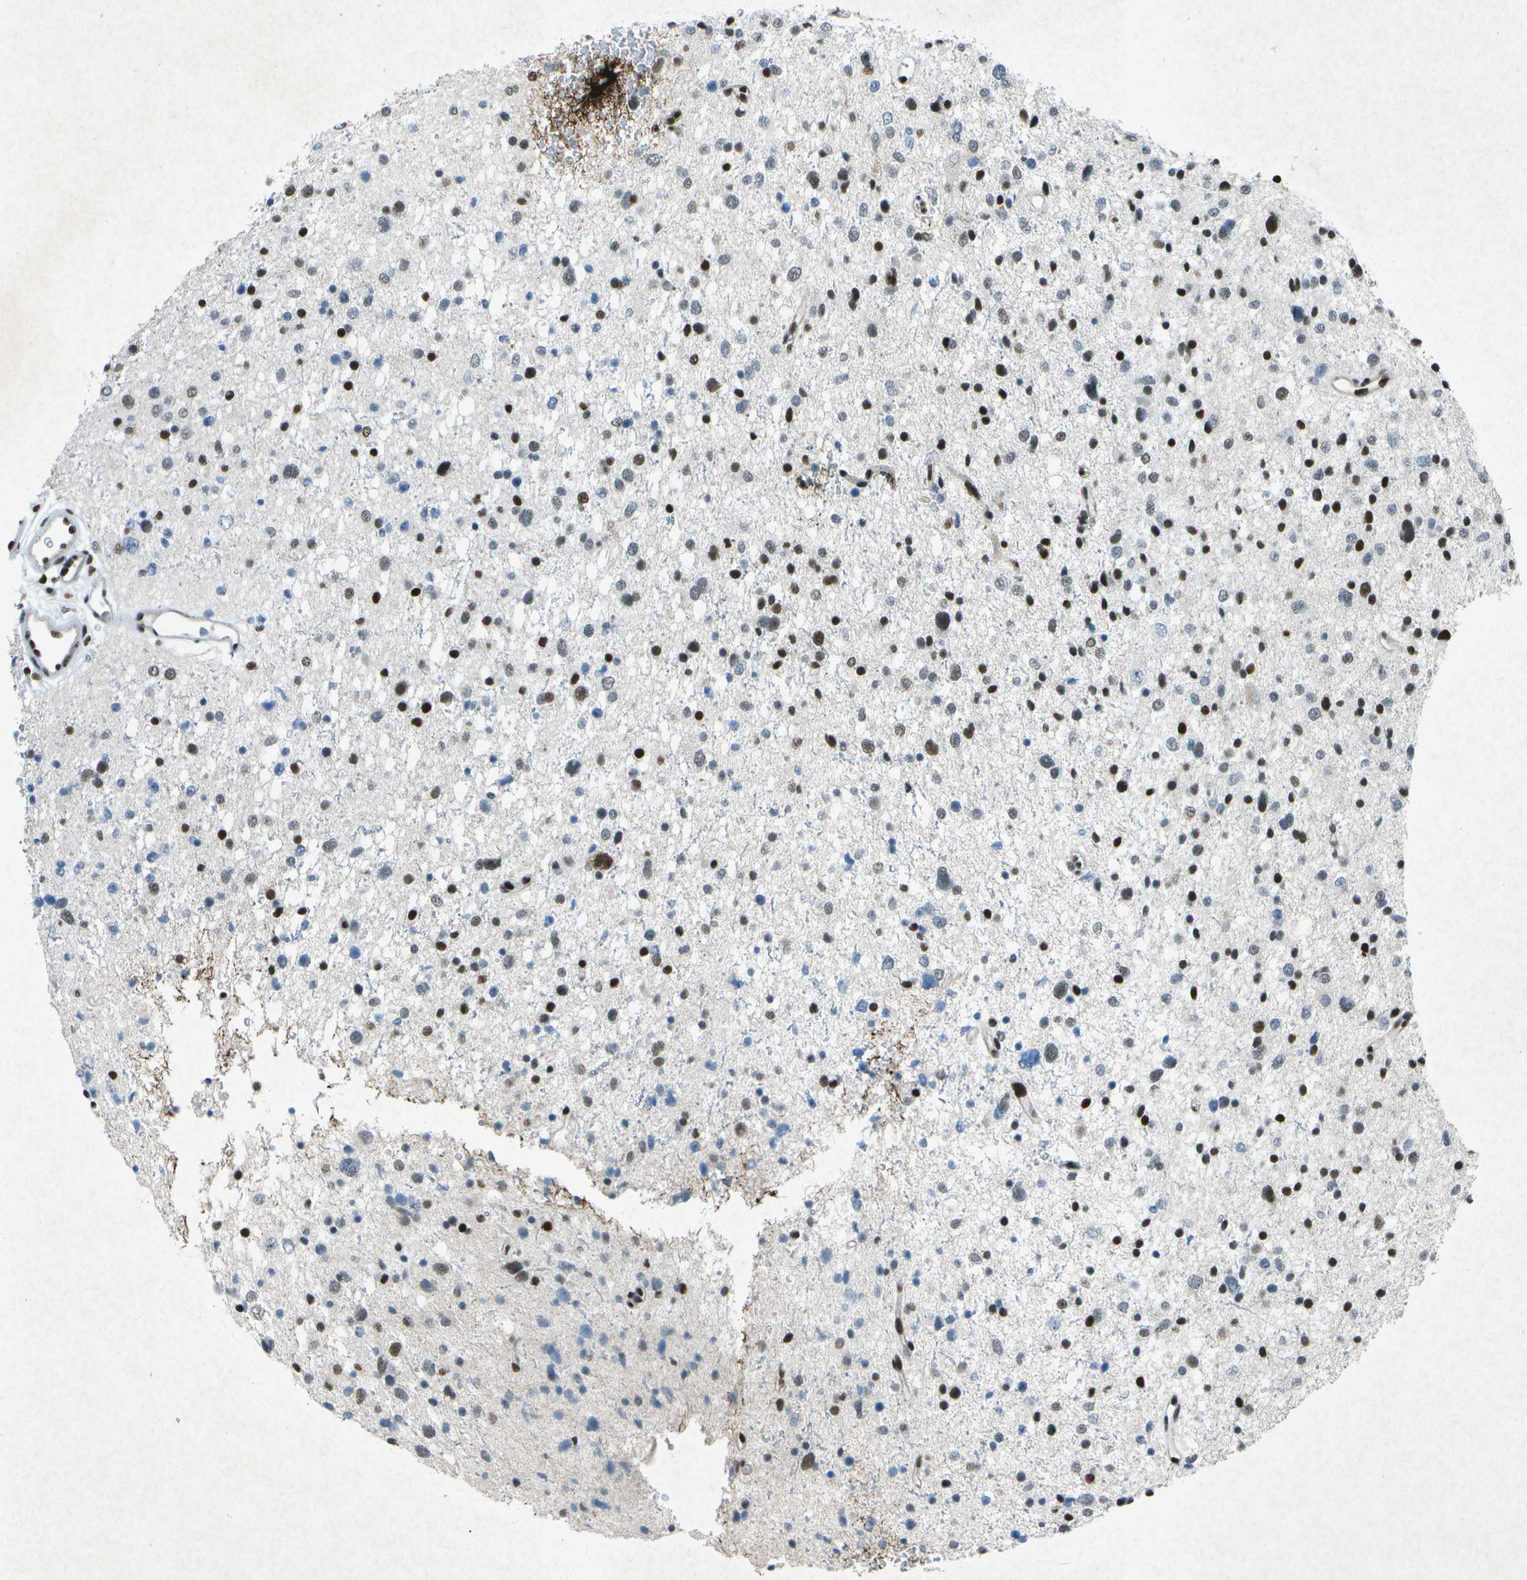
{"staining": {"intensity": "strong", "quantity": "25%-75%", "location": "nuclear"}, "tissue": "glioma", "cell_type": "Tumor cells", "image_type": "cancer", "snomed": [{"axis": "morphology", "description": "Glioma, malignant, Low grade"}, {"axis": "topography", "description": "Brain"}], "caption": "Immunohistochemistry (DAB) staining of human malignant low-grade glioma demonstrates strong nuclear protein positivity in about 25%-75% of tumor cells.", "gene": "MTA2", "patient": {"sex": "female", "age": 37}}